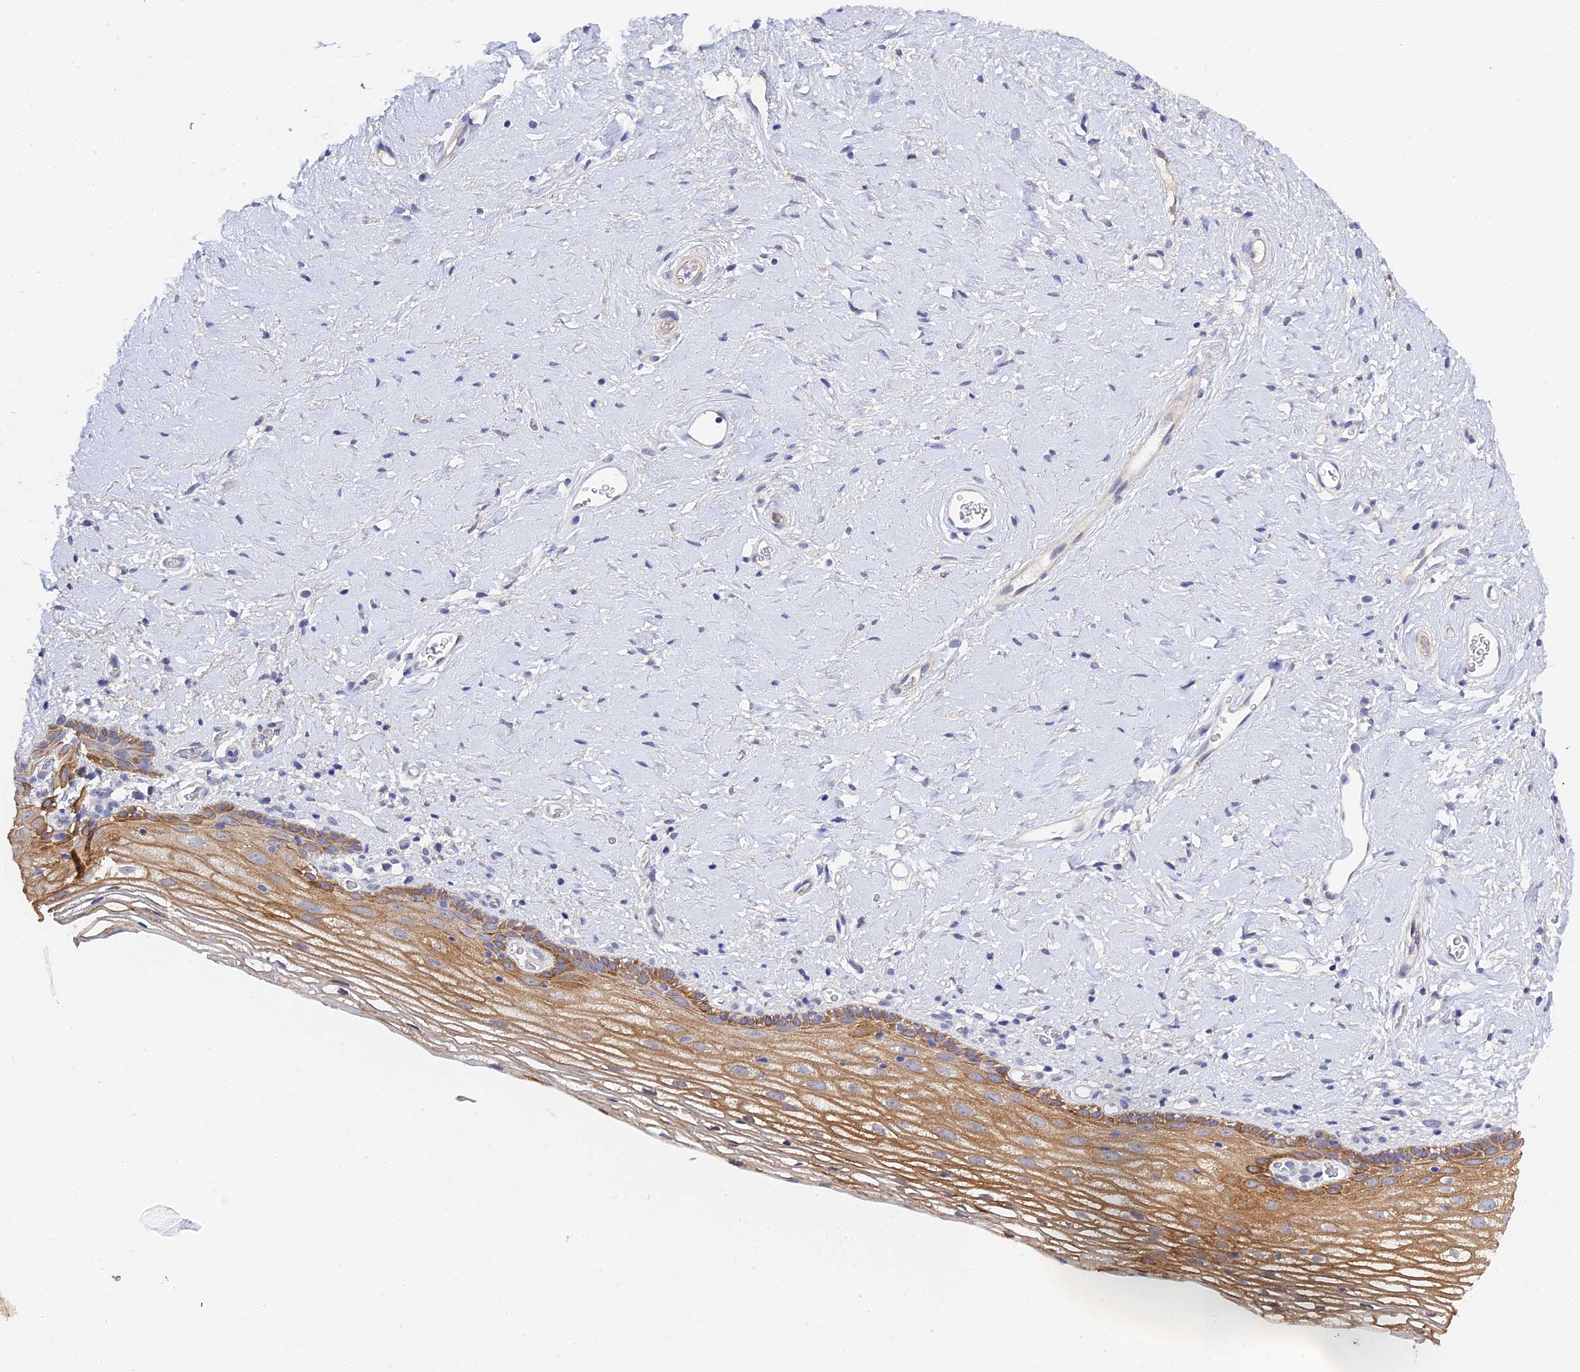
{"staining": {"intensity": "moderate", "quantity": ">75%", "location": "cytoplasmic/membranous"}, "tissue": "vagina", "cell_type": "Squamous epithelial cells", "image_type": "normal", "snomed": [{"axis": "morphology", "description": "Normal tissue, NOS"}, {"axis": "morphology", "description": "Adenocarcinoma, NOS"}, {"axis": "topography", "description": "Rectum"}, {"axis": "topography", "description": "Vagina"}], "caption": "Immunohistochemistry (IHC) staining of benign vagina, which shows medium levels of moderate cytoplasmic/membranous staining in about >75% of squamous epithelial cells indicating moderate cytoplasmic/membranous protein positivity. The staining was performed using DAB (brown) for protein detection and nuclei were counterstained in hematoxylin (blue).", "gene": "HOXB1", "patient": {"sex": "female", "age": 71}}